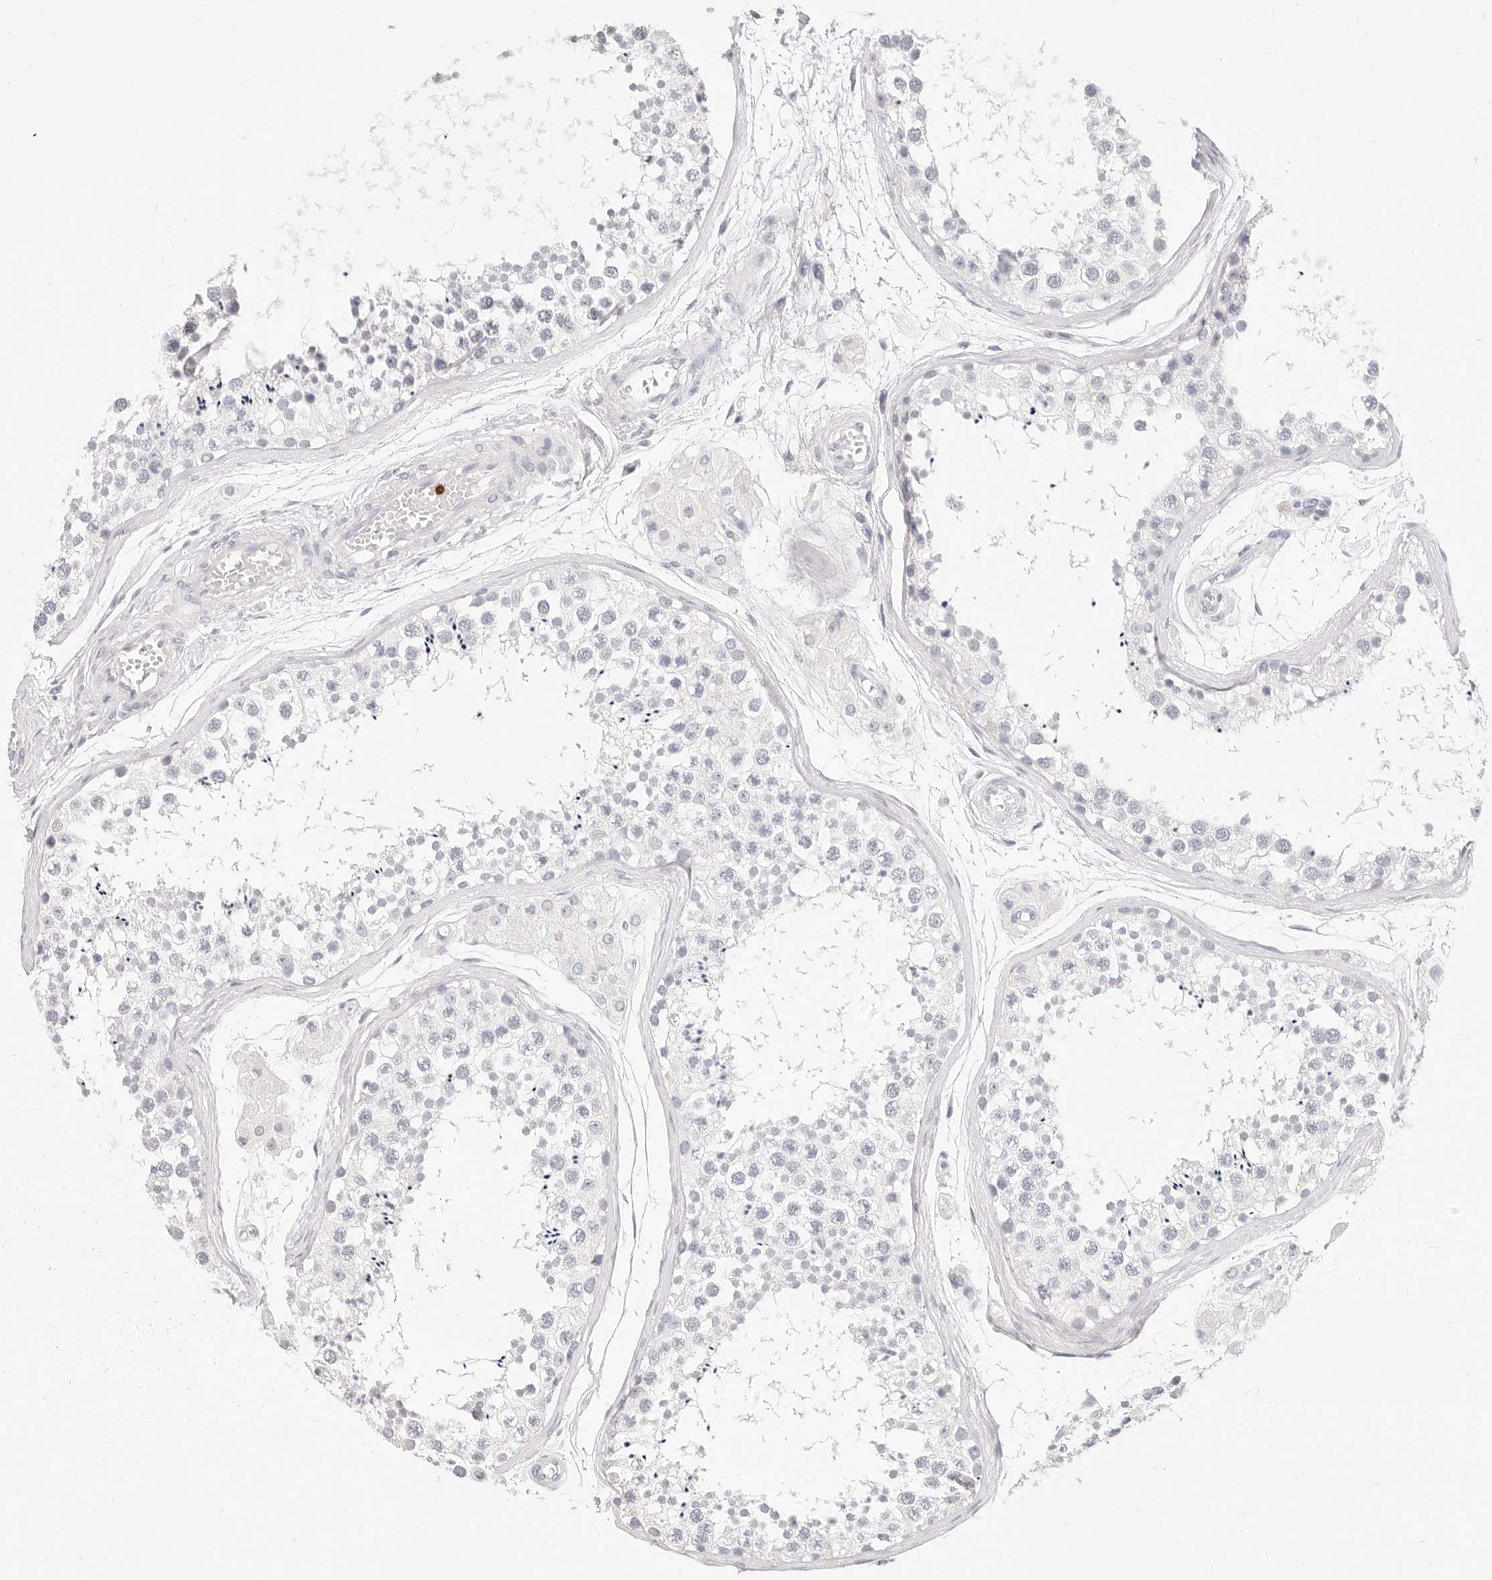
{"staining": {"intensity": "negative", "quantity": "none", "location": "none"}, "tissue": "testis", "cell_type": "Cells in seminiferous ducts", "image_type": "normal", "snomed": [{"axis": "morphology", "description": "Normal tissue, NOS"}, {"axis": "topography", "description": "Testis"}], "caption": "Immunohistochemistry (IHC) of unremarkable testis reveals no staining in cells in seminiferous ducts. (IHC, brightfield microscopy, high magnification).", "gene": "CAMP", "patient": {"sex": "male", "age": 56}}